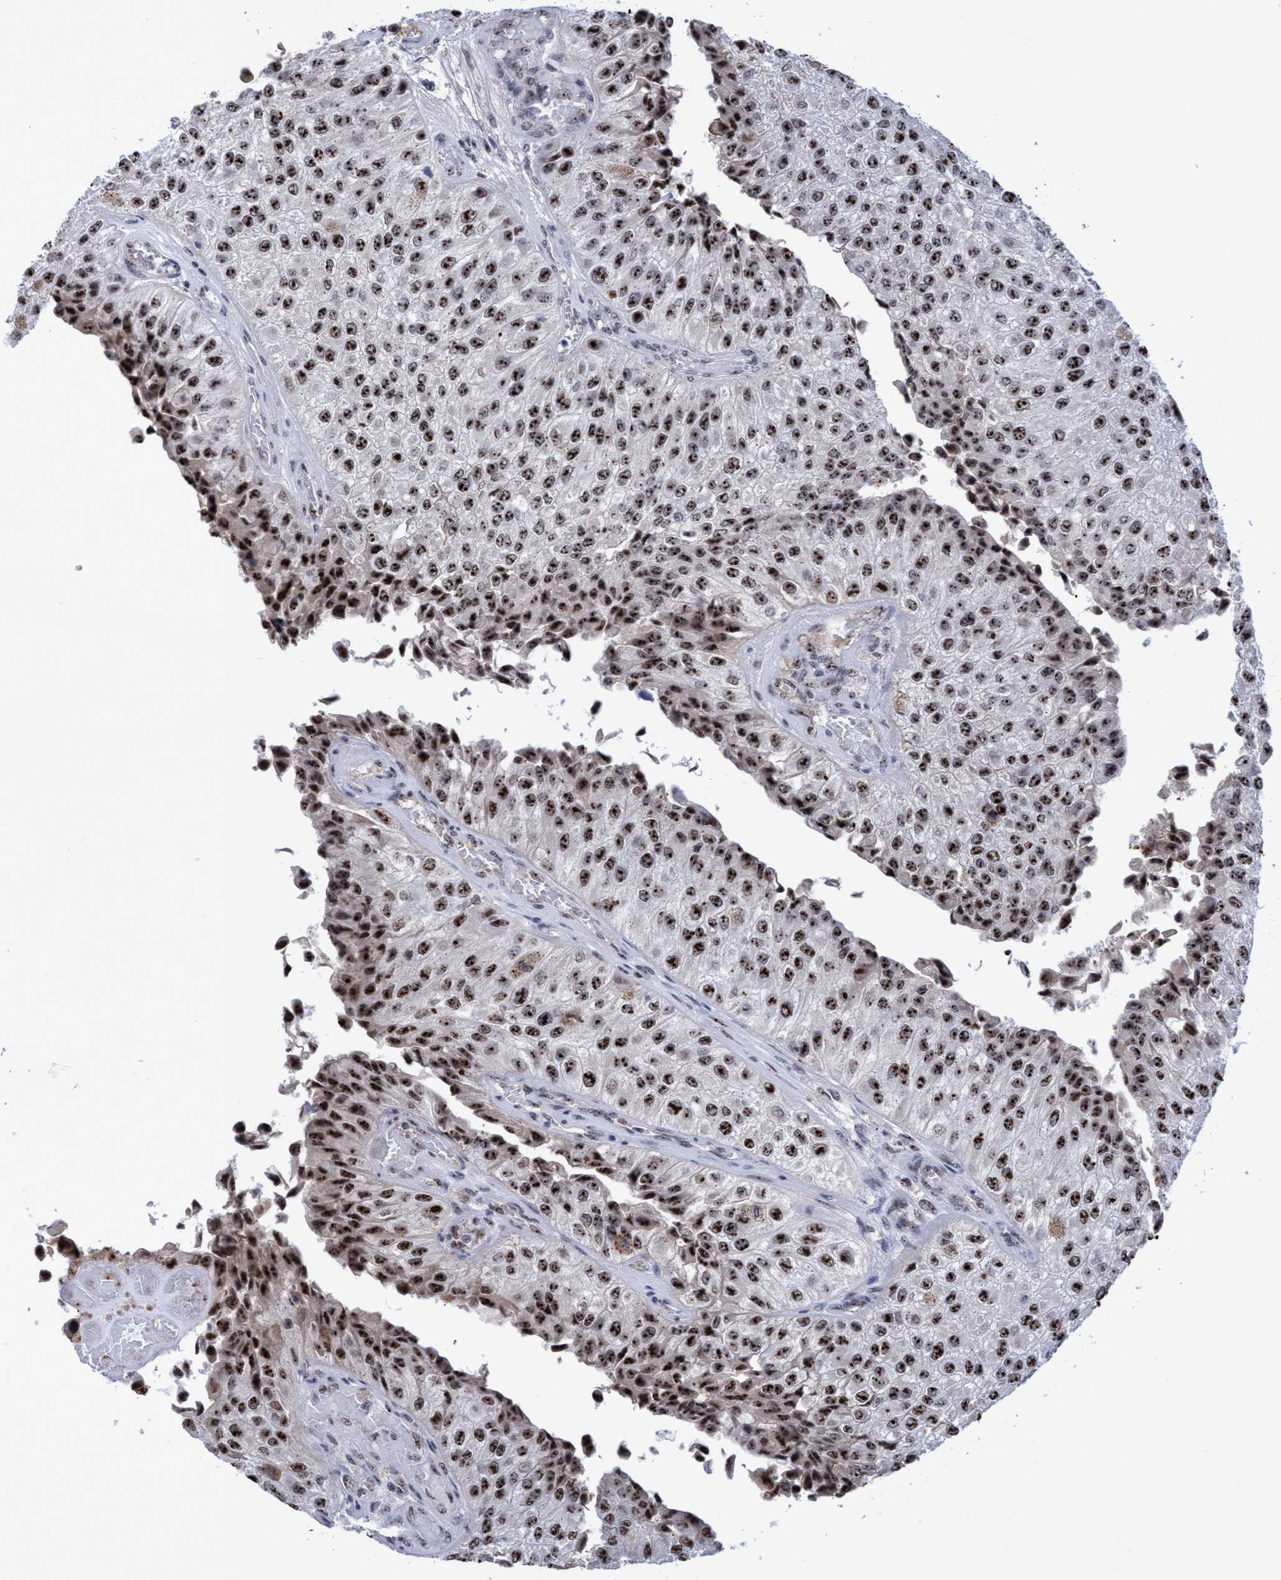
{"staining": {"intensity": "strong", "quantity": ">75%", "location": "nuclear"}, "tissue": "urothelial cancer", "cell_type": "Tumor cells", "image_type": "cancer", "snomed": [{"axis": "morphology", "description": "Urothelial carcinoma, High grade"}, {"axis": "topography", "description": "Kidney"}, {"axis": "topography", "description": "Urinary bladder"}], "caption": "Human urothelial cancer stained for a protein (brown) shows strong nuclear positive expression in about >75% of tumor cells.", "gene": "EFCAB10", "patient": {"sex": "male", "age": 77}}